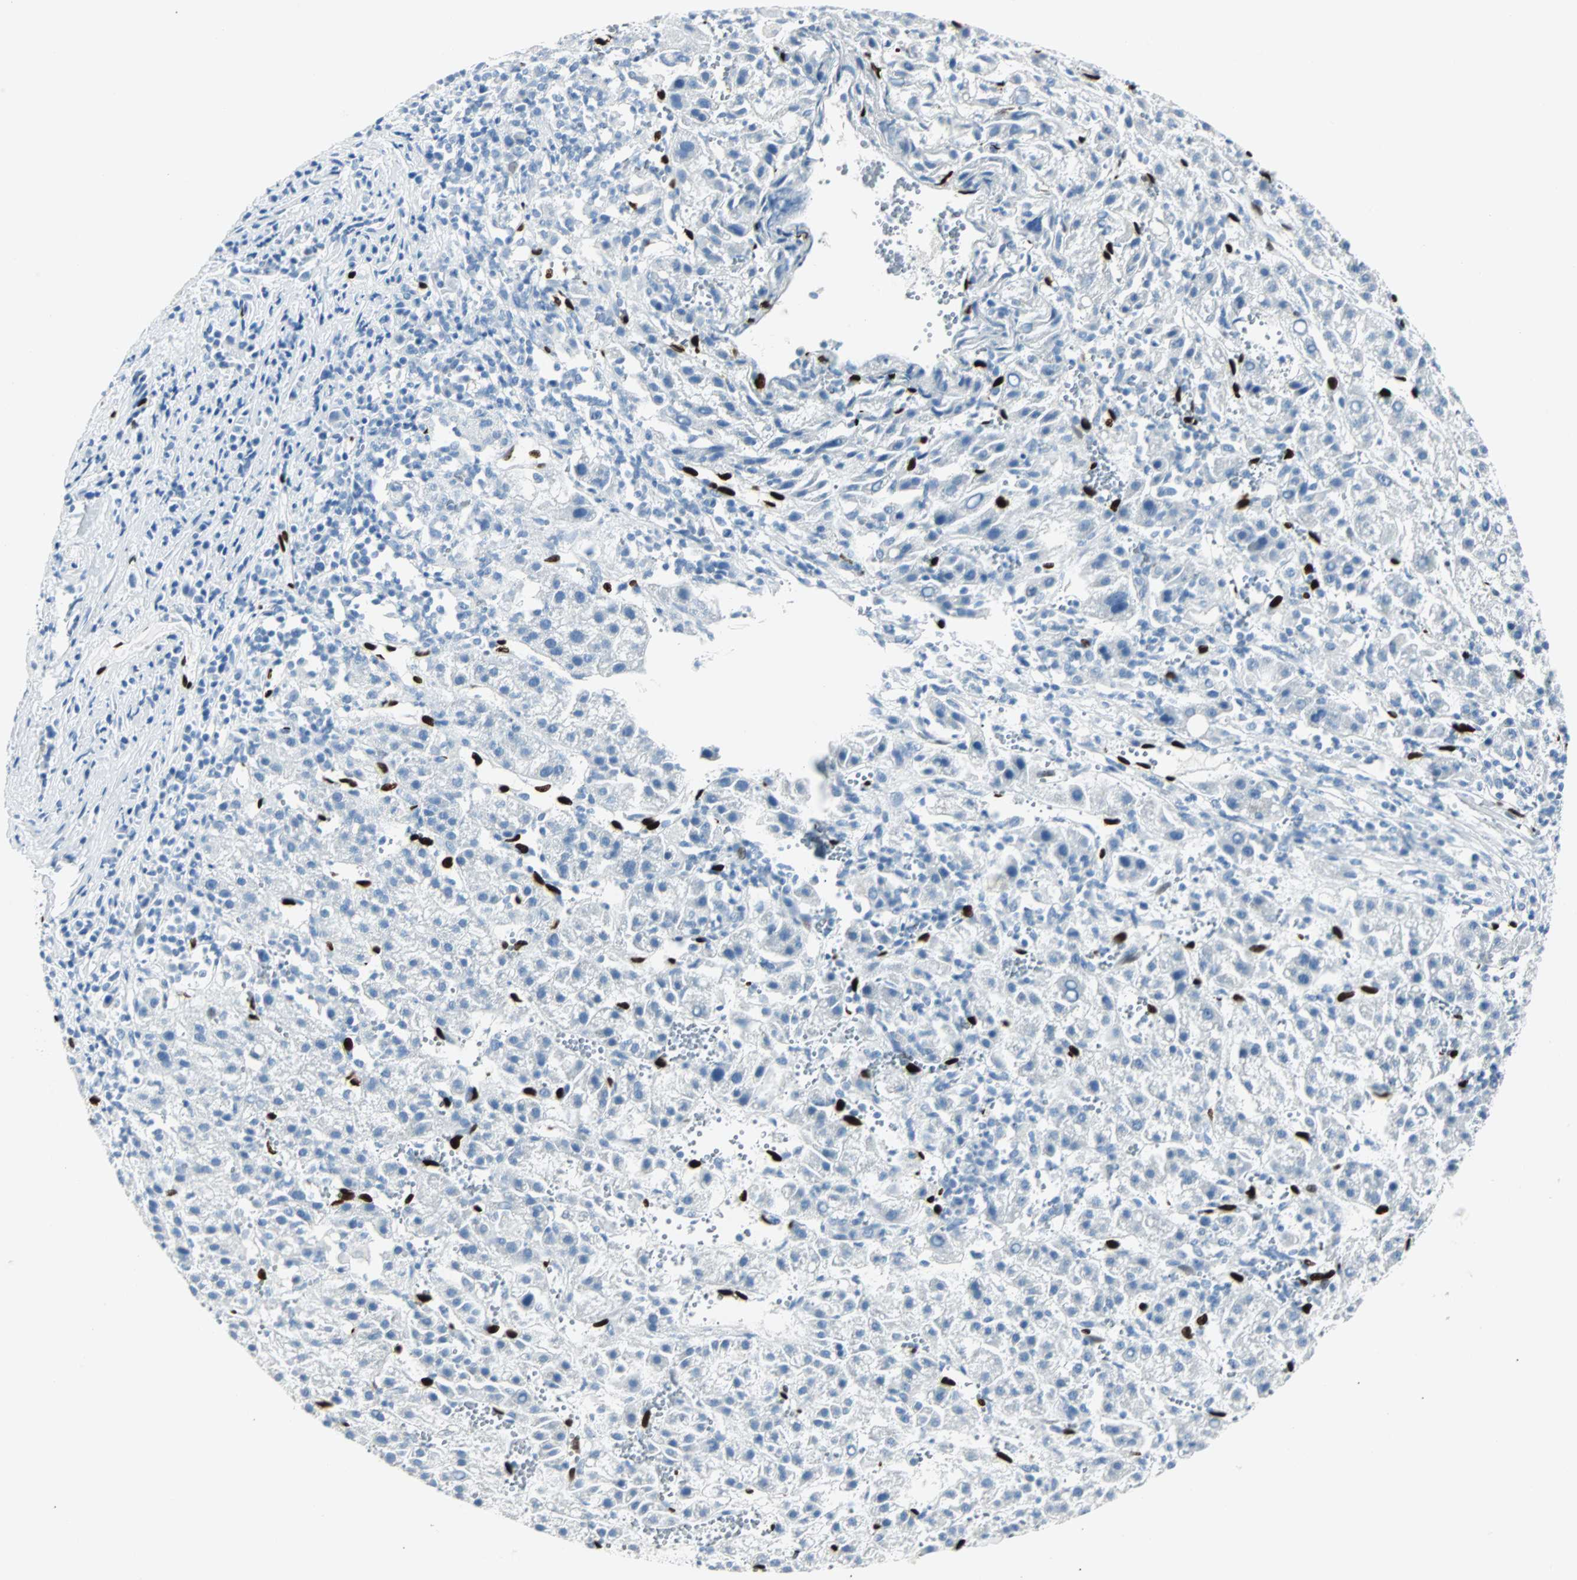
{"staining": {"intensity": "negative", "quantity": "none", "location": "none"}, "tissue": "liver cancer", "cell_type": "Tumor cells", "image_type": "cancer", "snomed": [{"axis": "morphology", "description": "Carcinoma, Hepatocellular, NOS"}, {"axis": "topography", "description": "Liver"}], "caption": "DAB immunohistochemical staining of liver hepatocellular carcinoma shows no significant expression in tumor cells.", "gene": "IL33", "patient": {"sex": "female", "age": 58}}